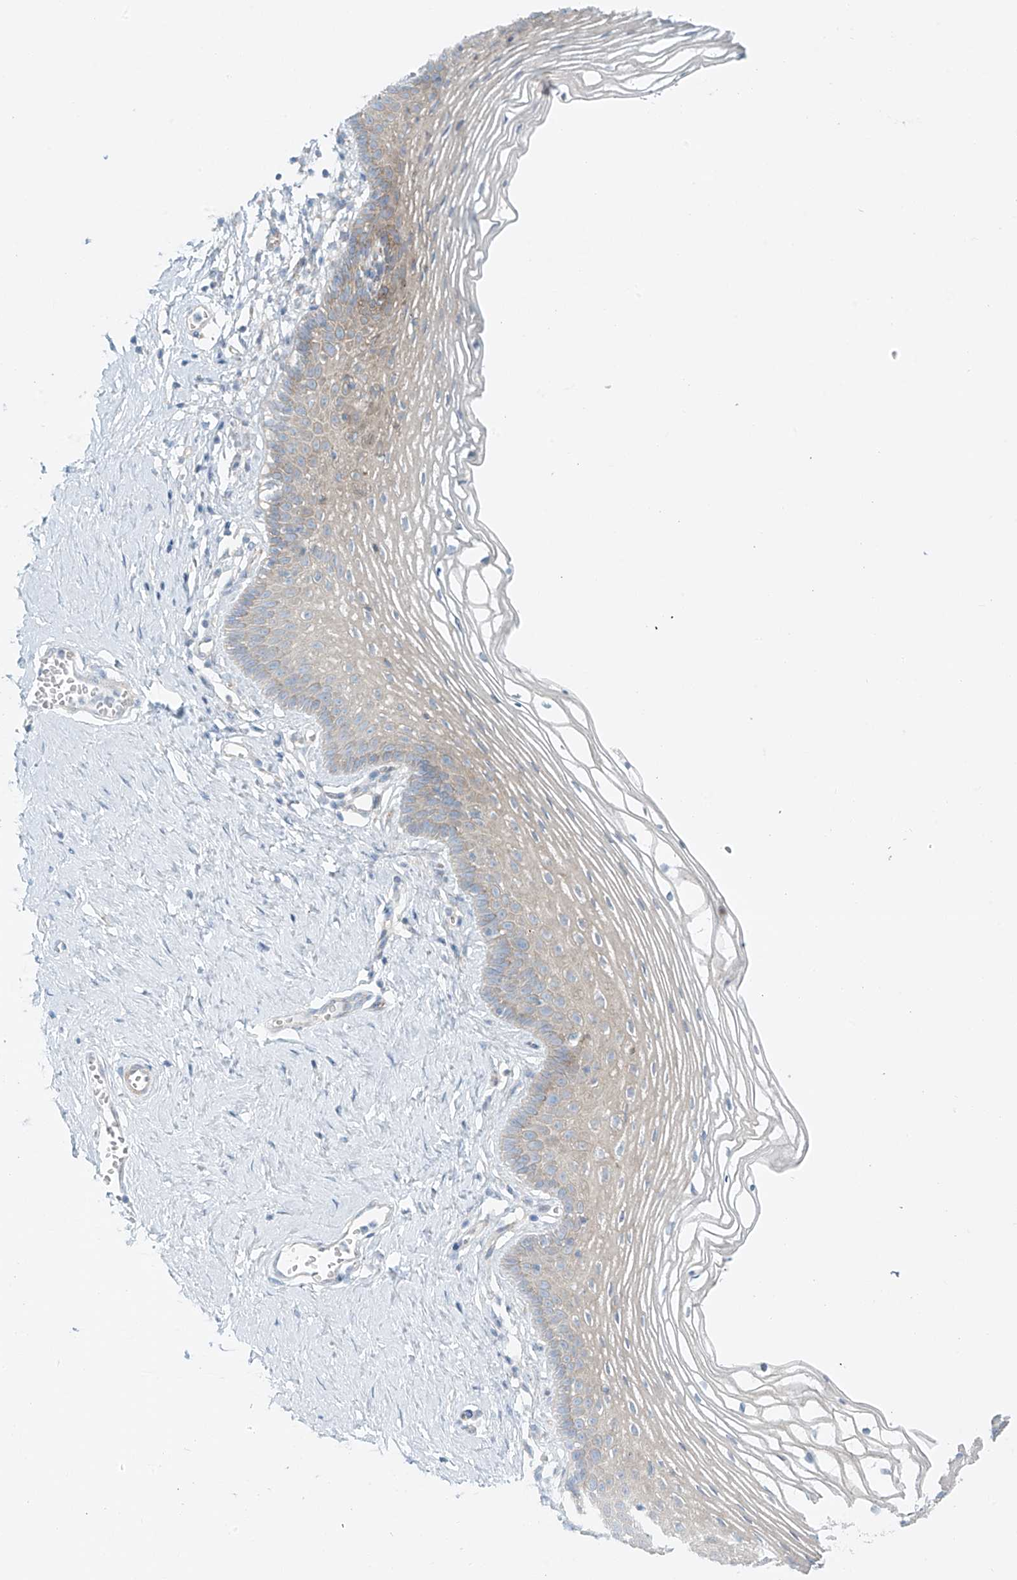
{"staining": {"intensity": "weak", "quantity": "<25%", "location": "cytoplasmic/membranous"}, "tissue": "vagina", "cell_type": "Squamous epithelial cells", "image_type": "normal", "snomed": [{"axis": "morphology", "description": "Normal tissue, NOS"}, {"axis": "topography", "description": "Vagina"}], "caption": "DAB immunohistochemical staining of normal vagina reveals no significant expression in squamous epithelial cells. (DAB (3,3'-diaminobenzidine) immunohistochemistry with hematoxylin counter stain).", "gene": "EIPR1", "patient": {"sex": "female", "age": 32}}